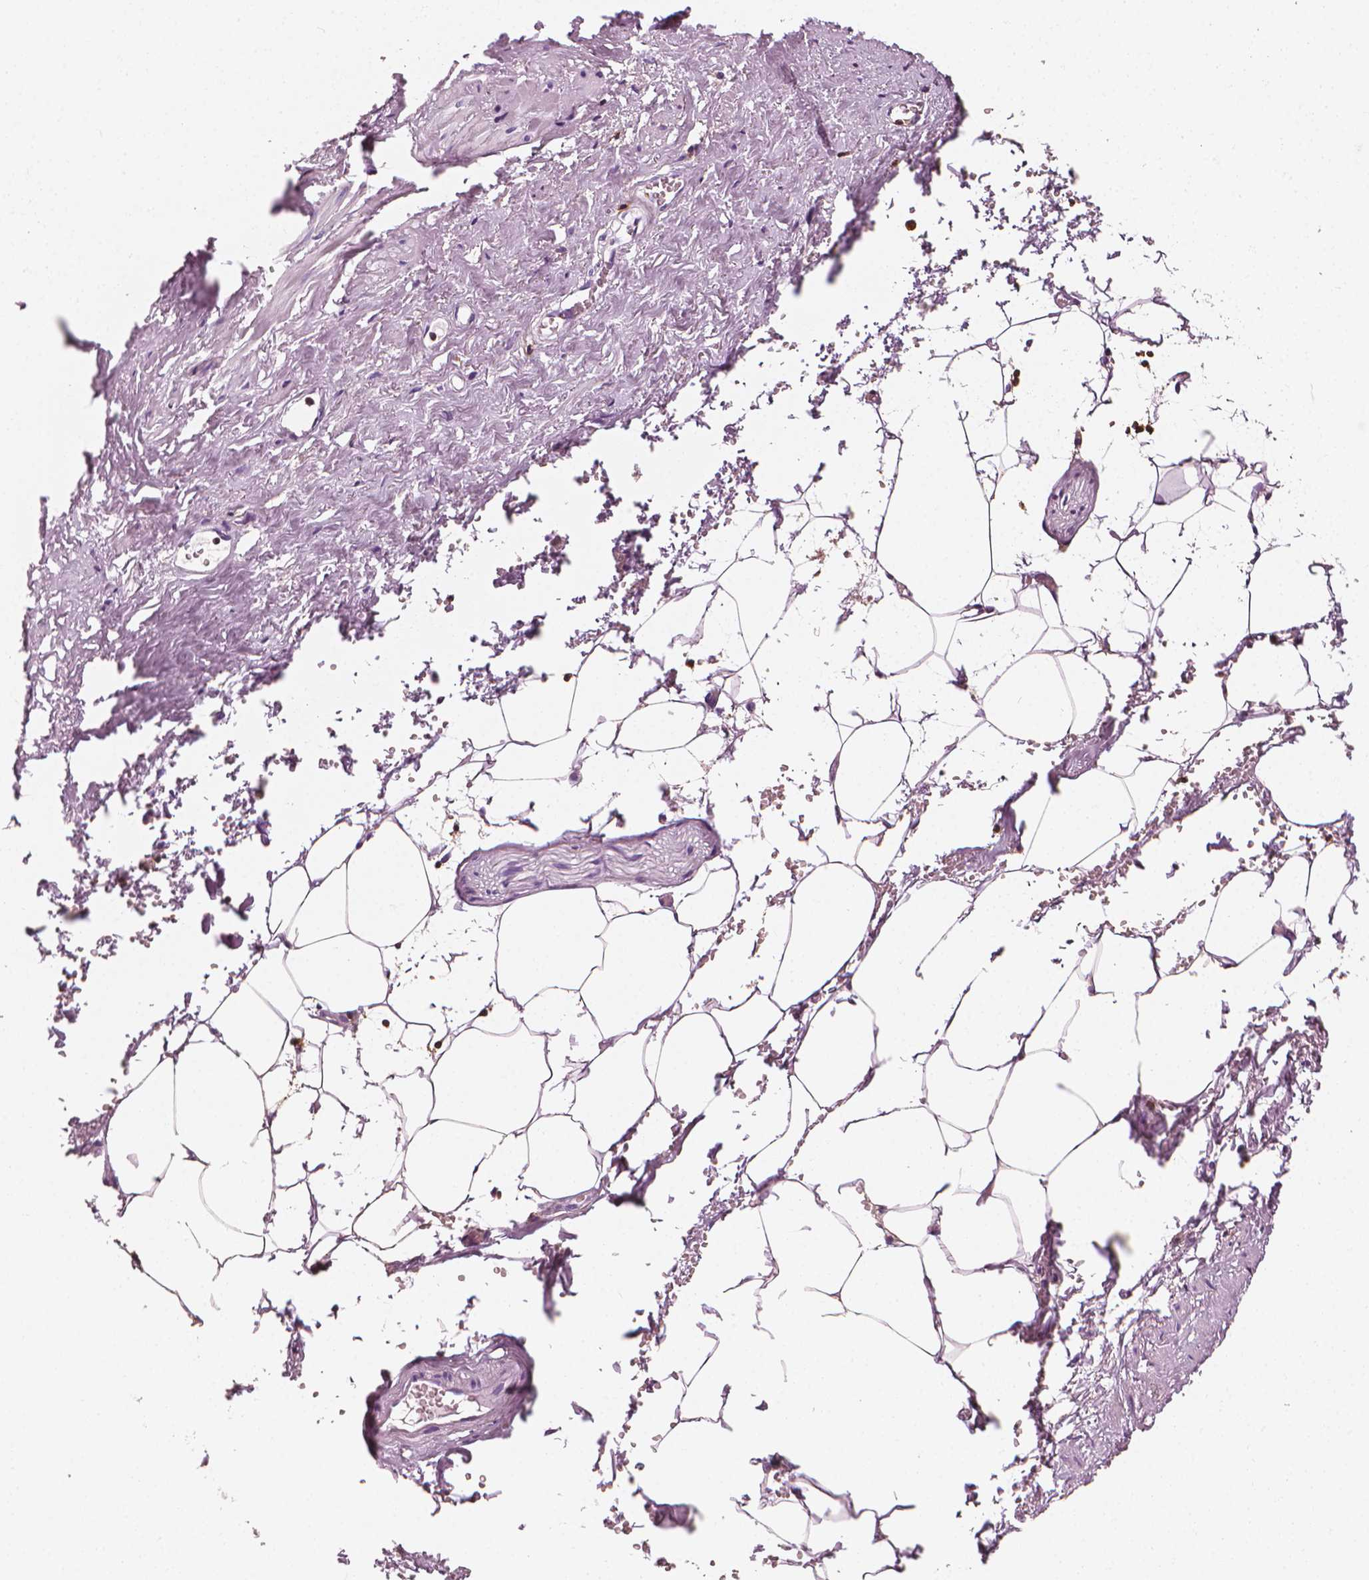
{"staining": {"intensity": "negative", "quantity": "none", "location": "none"}, "tissue": "adipose tissue", "cell_type": "Adipocytes", "image_type": "normal", "snomed": [{"axis": "morphology", "description": "Normal tissue, NOS"}, {"axis": "topography", "description": "Prostate"}, {"axis": "topography", "description": "Peripheral nerve tissue"}], "caption": "This is a micrograph of immunohistochemistry staining of normal adipose tissue, which shows no positivity in adipocytes.", "gene": "PTPRC", "patient": {"sex": "male", "age": 55}}